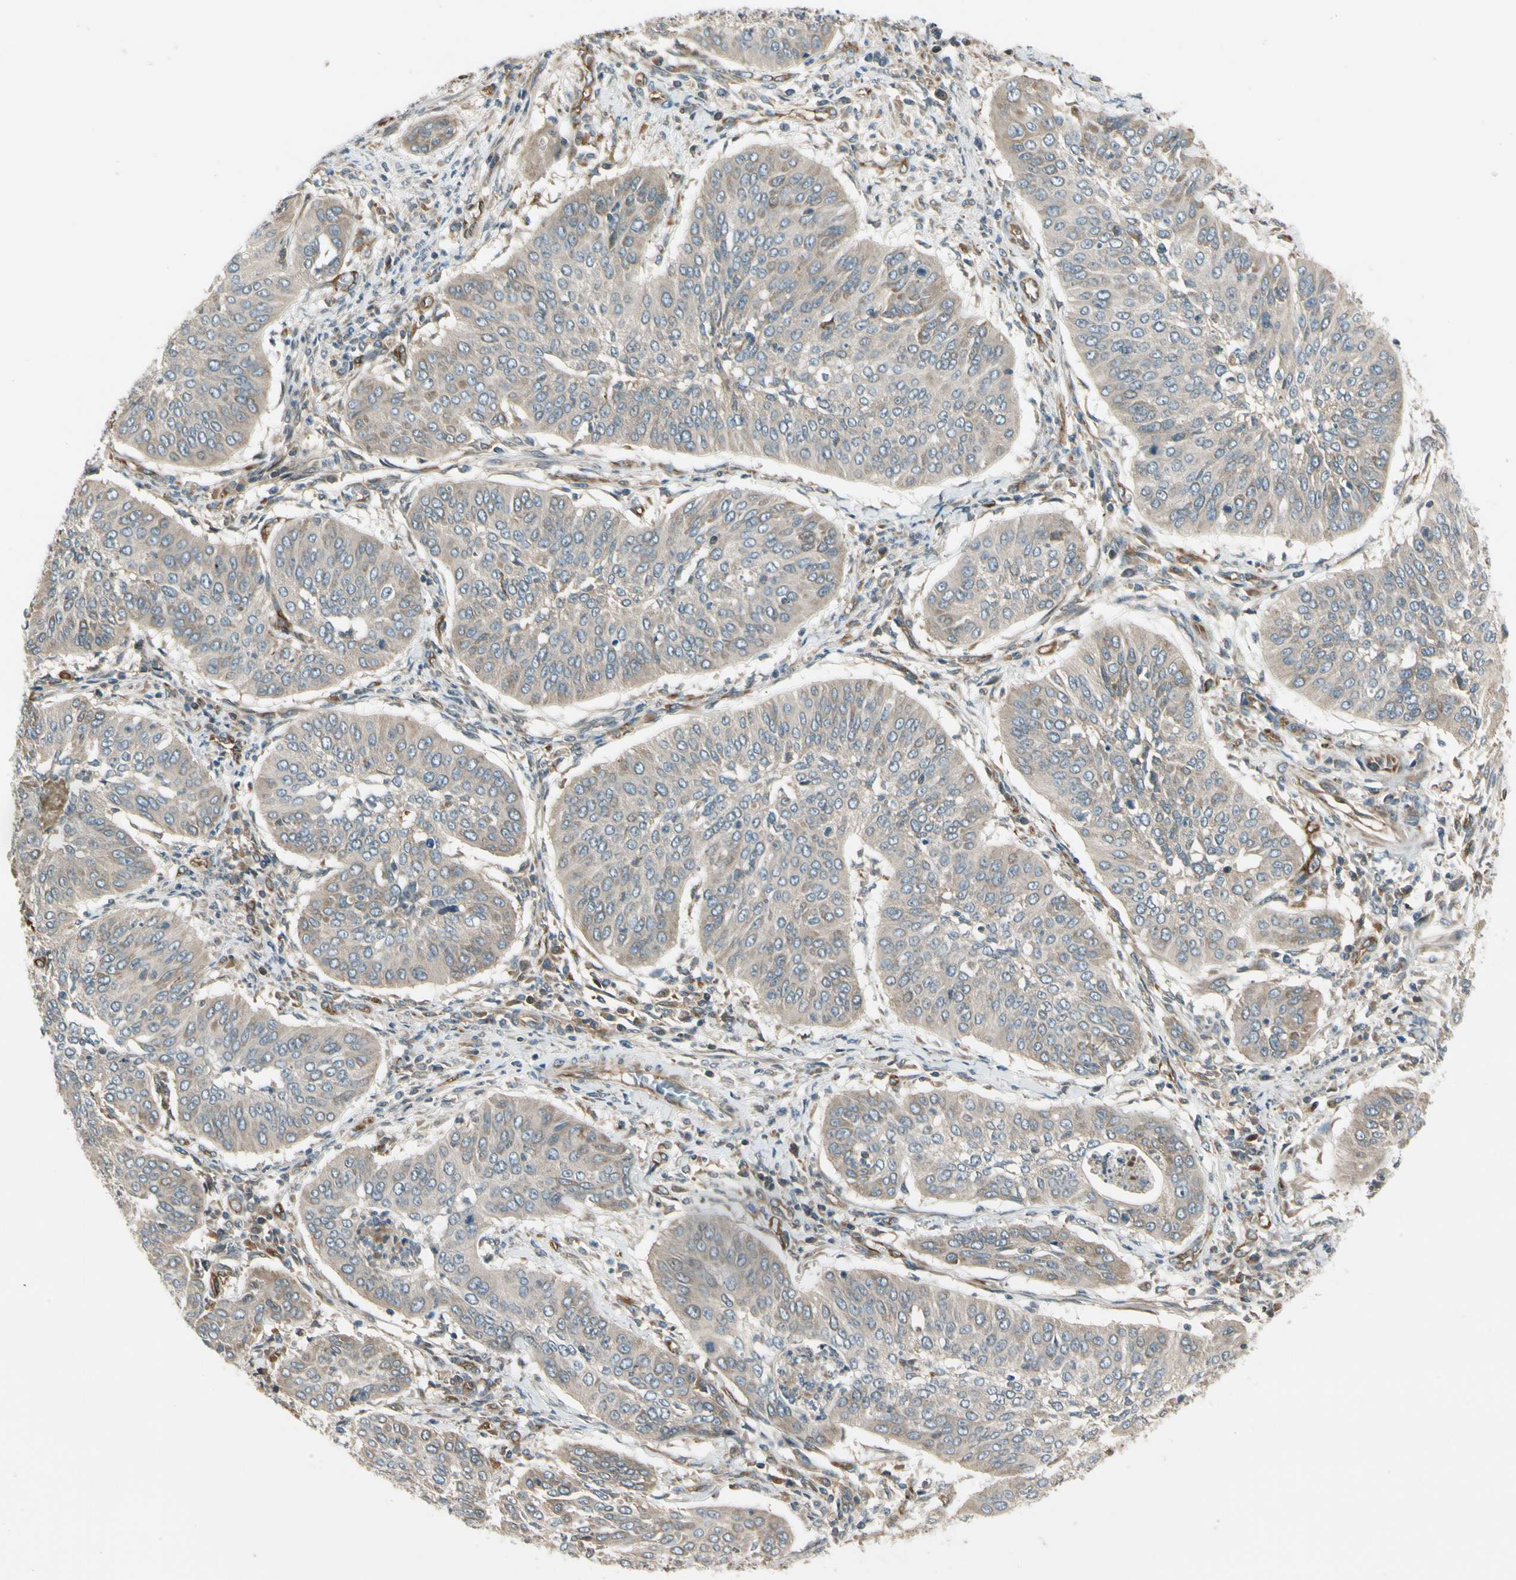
{"staining": {"intensity": "weak", "quantity": "25%-75%", "location": "cytoplasmic/membranous"}, "tissue": "cervical cancer", "cell_type": "Tumor cells", "image_type": "cancer", "snomed": [{"axis": "morphology", "description": "Normal tissue, NOS"}, {"axis": "morphology", "description": "Squamous cell carcinoma, NOS"}, {"axis": "topography", "description": "Cervix"}], "caption": "A high-resolution image shows IHC staining of cervical cancer (squamous cell carcinoma), which shows weak cytoplasmic/membranous expression in about 25%-75% of tumor cells. (DAB IHC with brightfield microscopy, high magnification).", "gene": "TRIO", "patient": {"sex": "female", "age": 39}}